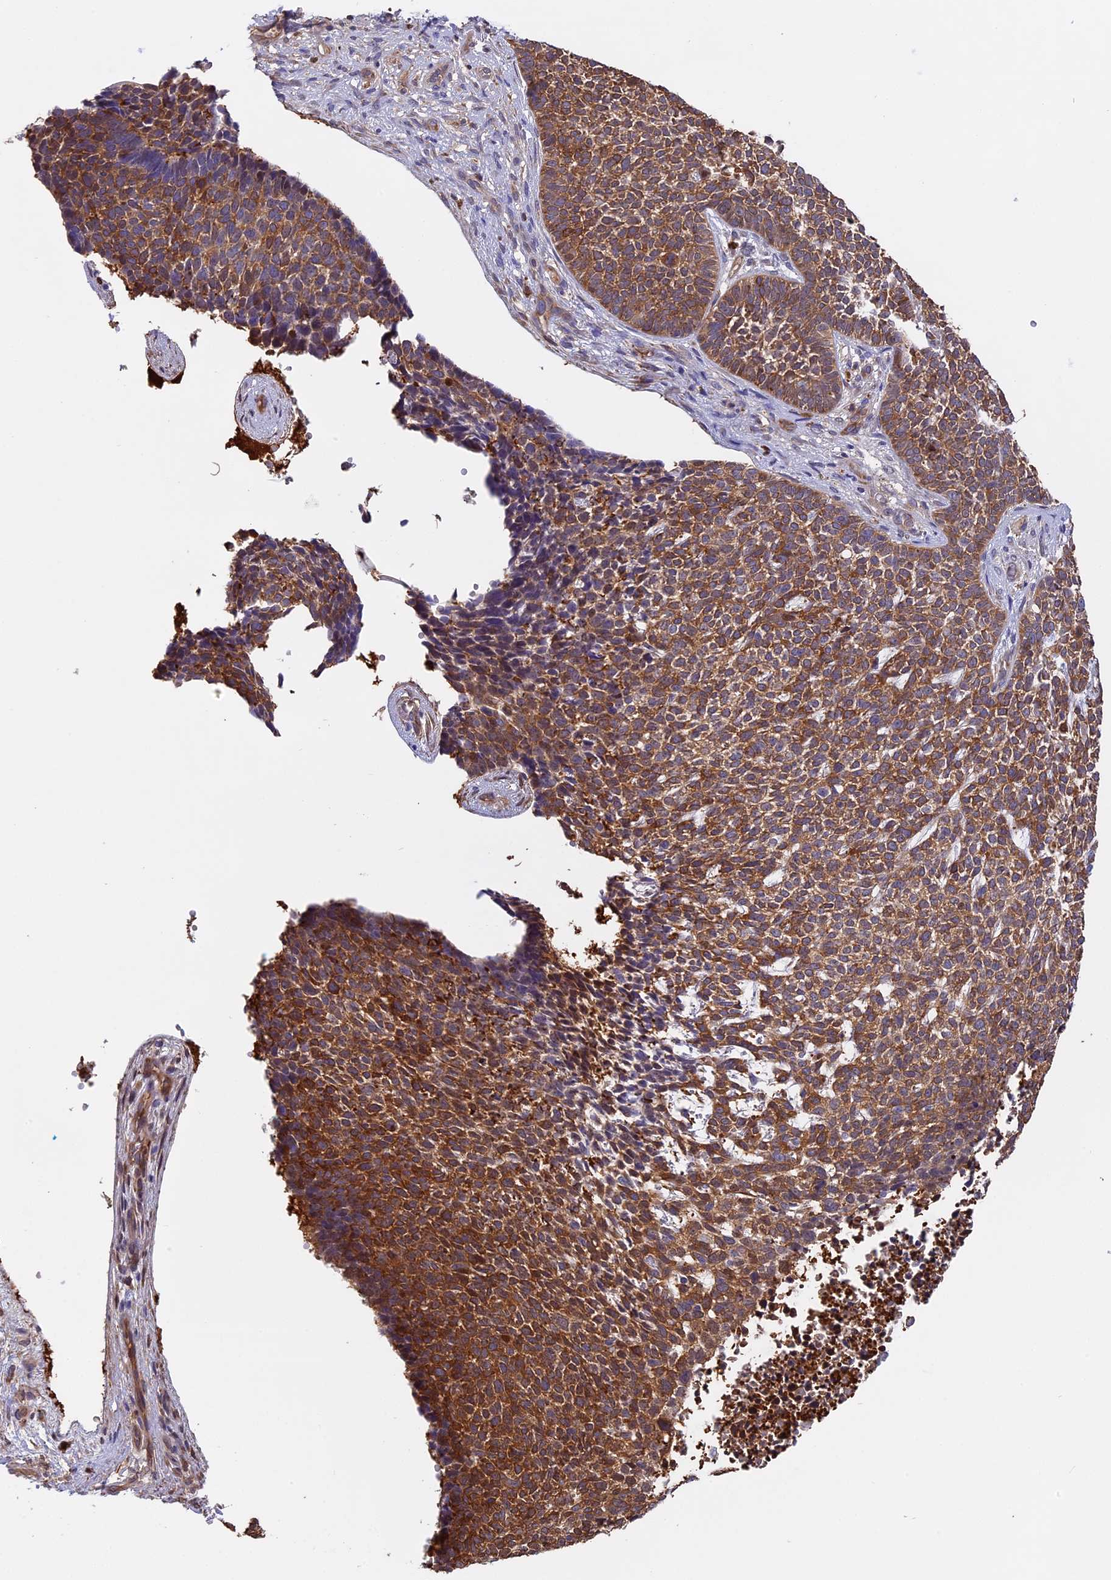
{"staining": {"intensity": "moderate", "quantity": ">75%", "location": "cytoplasmic/membranous"}, "tissue": "skin cancer", "cell_type": "Tumor cells", "image_type": "cancer", "snomed": [{"axis": "morphology", "description": "Basal cell carcinoma"}, {"axis": "topography", "description": "Skin"}], "caption": "Protein positivity by immunohistochemistry reveals moderate cytoplasmic/membranous staining in approximately >75% of tumor cells in skin cancer.", "gene": "FAM118B", "patient": {"sex": "female", "age": 84}}